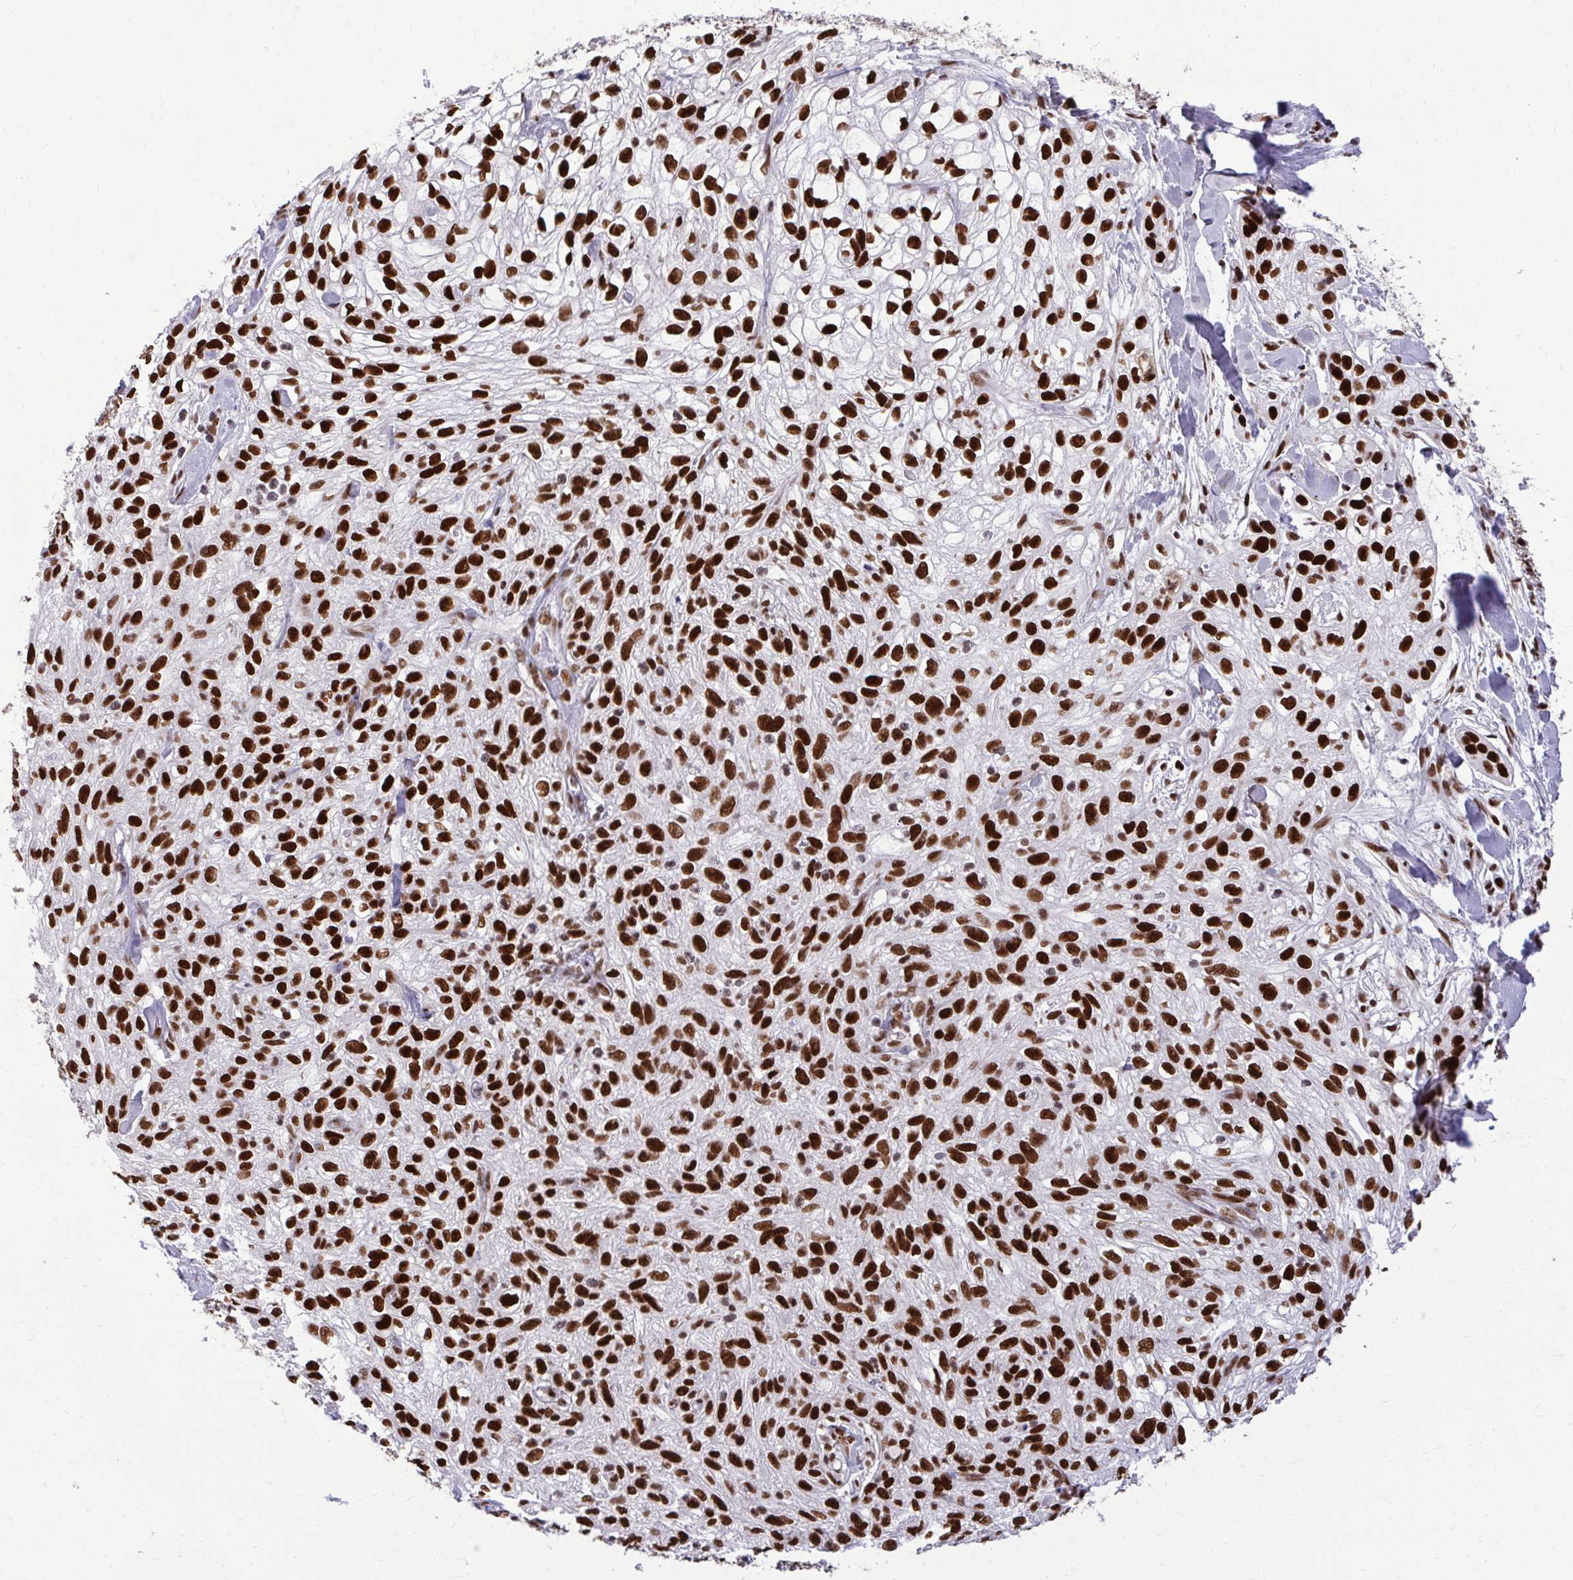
{"staining": {"intensity": "strong", "quantity": ">75%", "location": "nuclear"}, "tissue": "skin cancer", "cell_type": "Tumor cells", "image_type": "cancer", "snomed": [{"axis": "morphology", "description": "Squamous cell carcinoma, NOS"}, {"axis": "topography", "description": "Skin"}], "caption": "Immunohistochemistry (IHC) of skin cancer exhibits high levels of strong nuclear staining in approximately >75% of tumor cells.", "gene": "CDYL", "patient": {"sex": "male", "age": 82}}